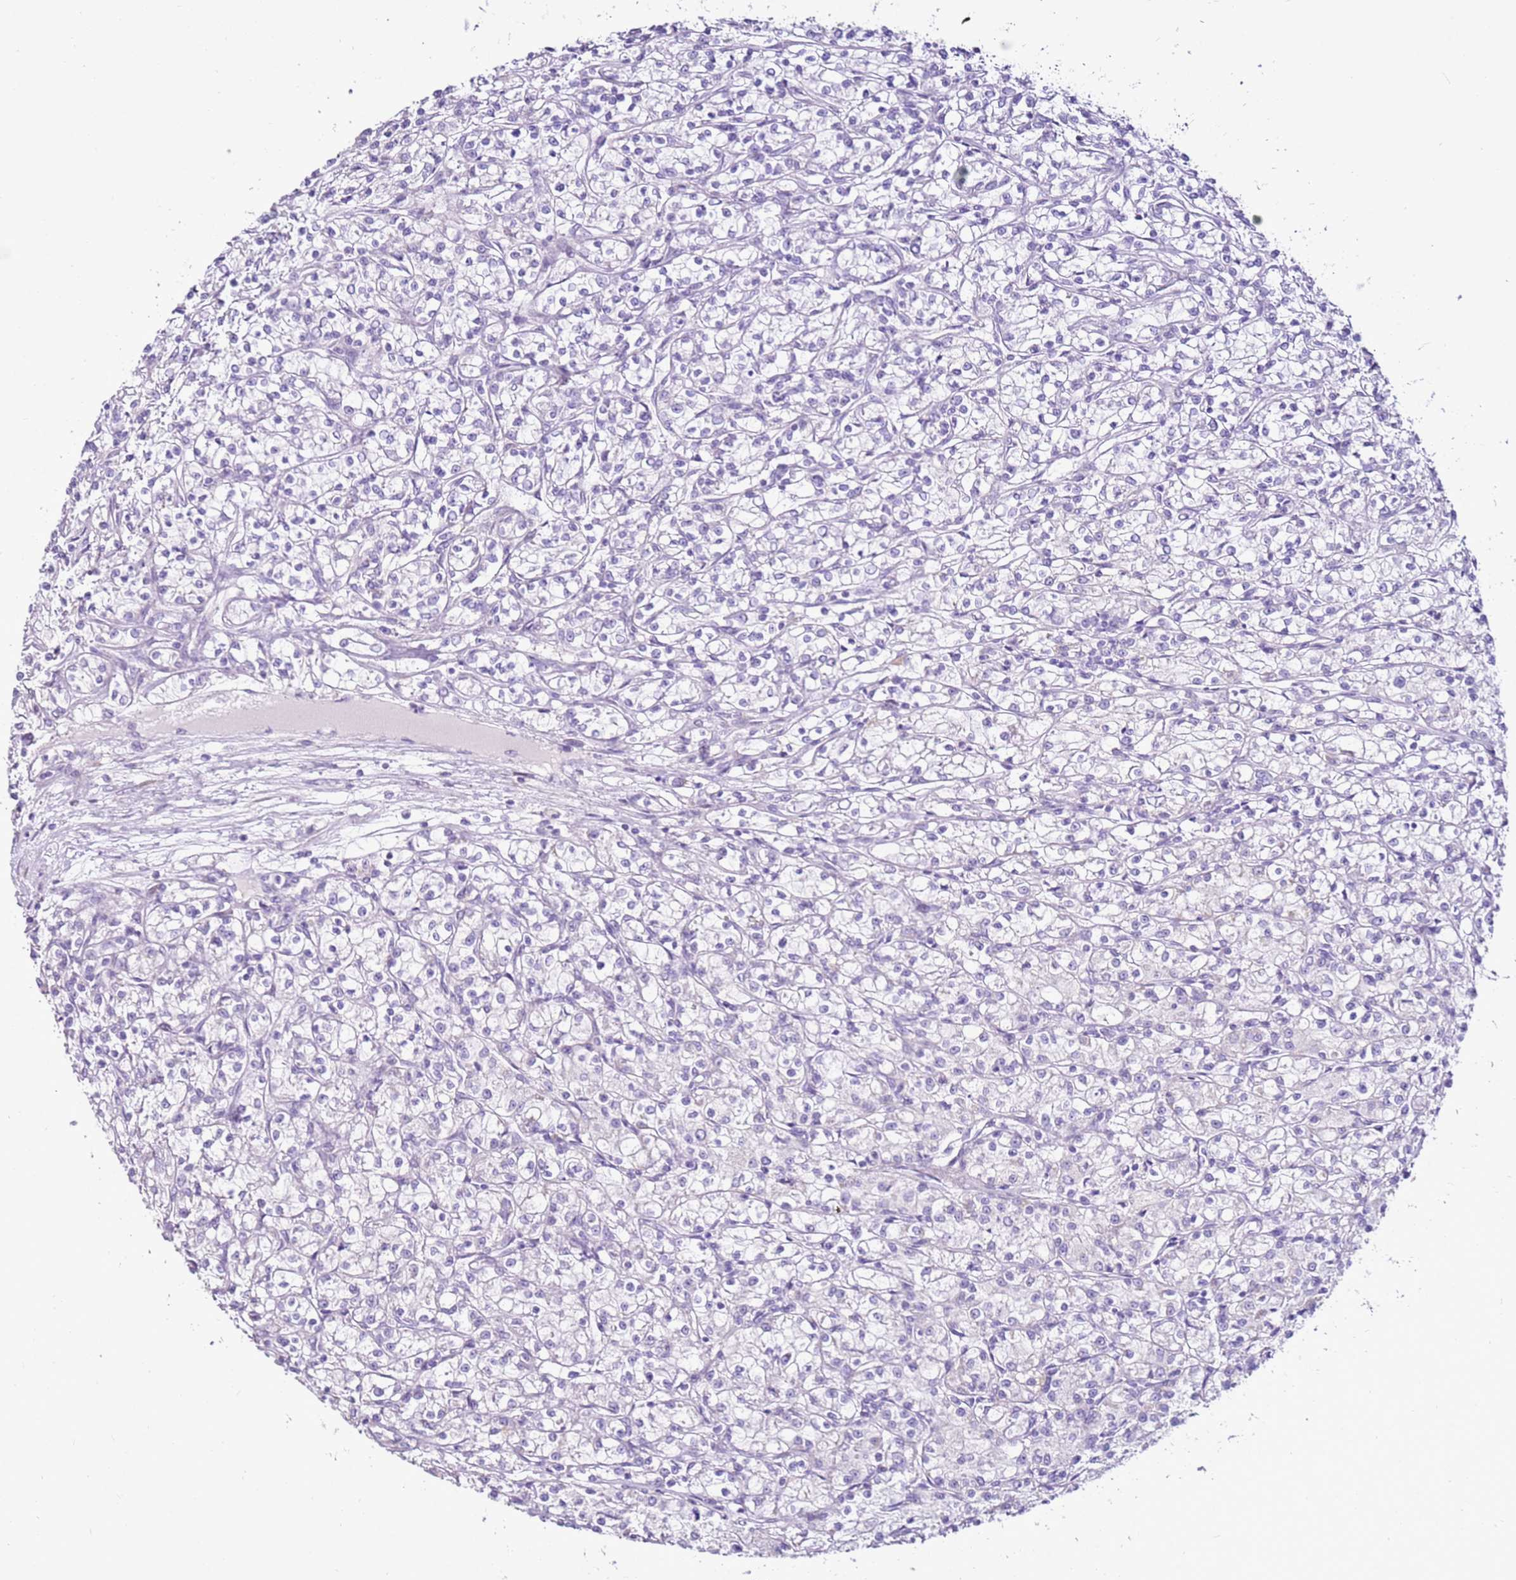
{"staining": {"intensity": "negative", "quantity": "none", "location": "none"}, "tissue": "renal cancer", "cell_type": "Tumor cells", "image_type": "cancer", "snomed": [{"axis": "morphology", "description": "Adenocarcinoma, NOS"}, {"axis": "topography", "description": "Kidney"}], "caption": "Immunohistochemistry of renal cancer displays no expression in tumor cells. The staining is performed using DAB (3,3'-diaminobenzidine) brown chromogen with nuclei counter-stained in using hematoxylin.", "gene": "SLC38A5", "patient": {"sex": "female", "age": 59}}